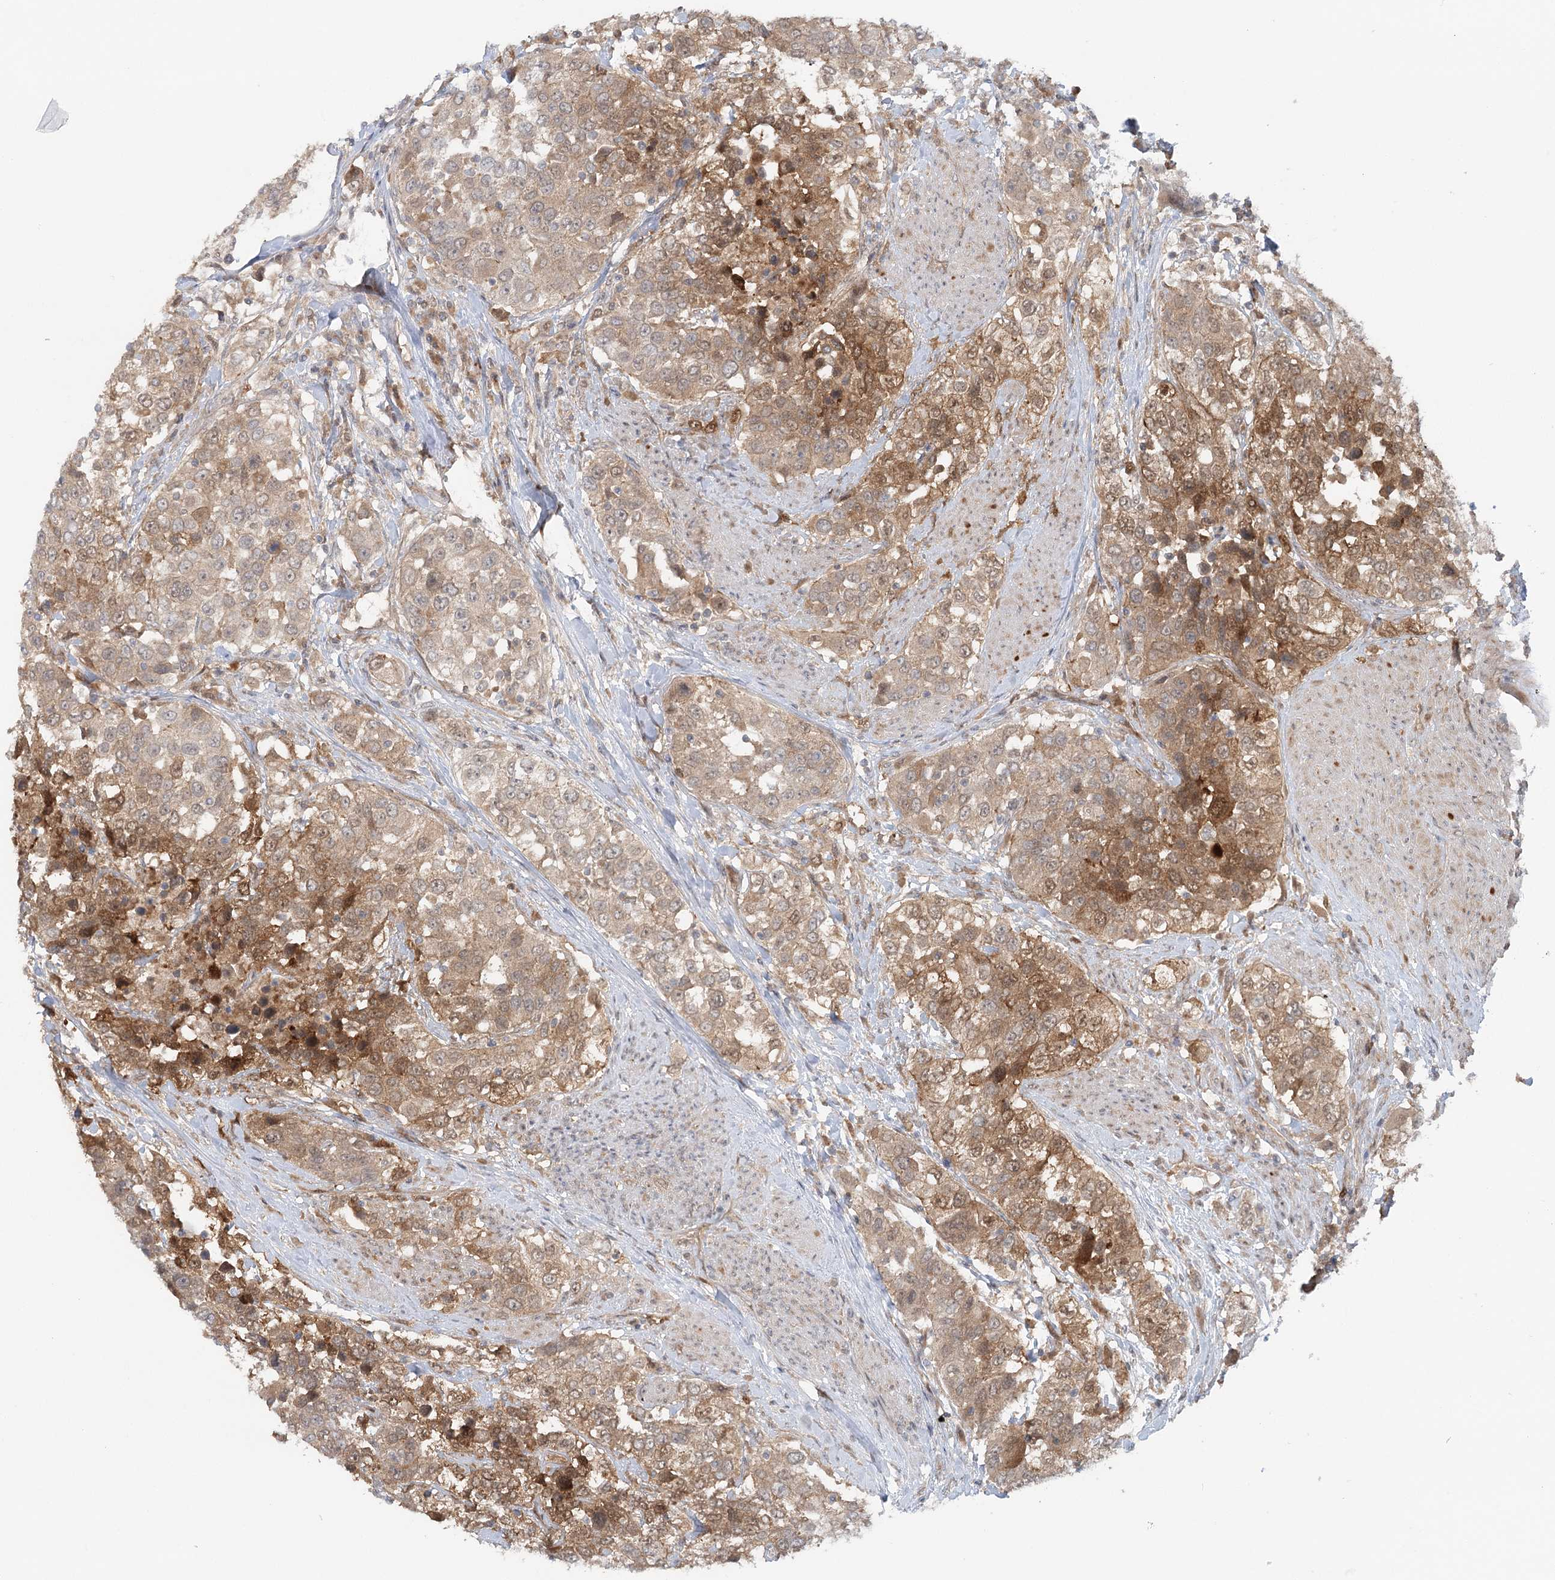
{"staining": {"intensity": "moderate", "quantity": "25%-75%", "location": "cytoplasmic/membranous,nuclear"}, "tissue": "urothelial cancer", "cell_type": "Tumor cells", "image_type": "cancer", "snomed": [{"axis": "morphology", "description": "Urothelial carcinoma, High grade"}, {"axis": "topography", "description": "Urinary bladder"}], "caption": "Tumor cells display medium levels of moderate cytoplasmic/membranous and nuclear expression in about 25%-75% of cells in human urothelial carcinoma (high-grade).", "gene": "GBE1", "patient": {"sex": "female", "age": 80}}